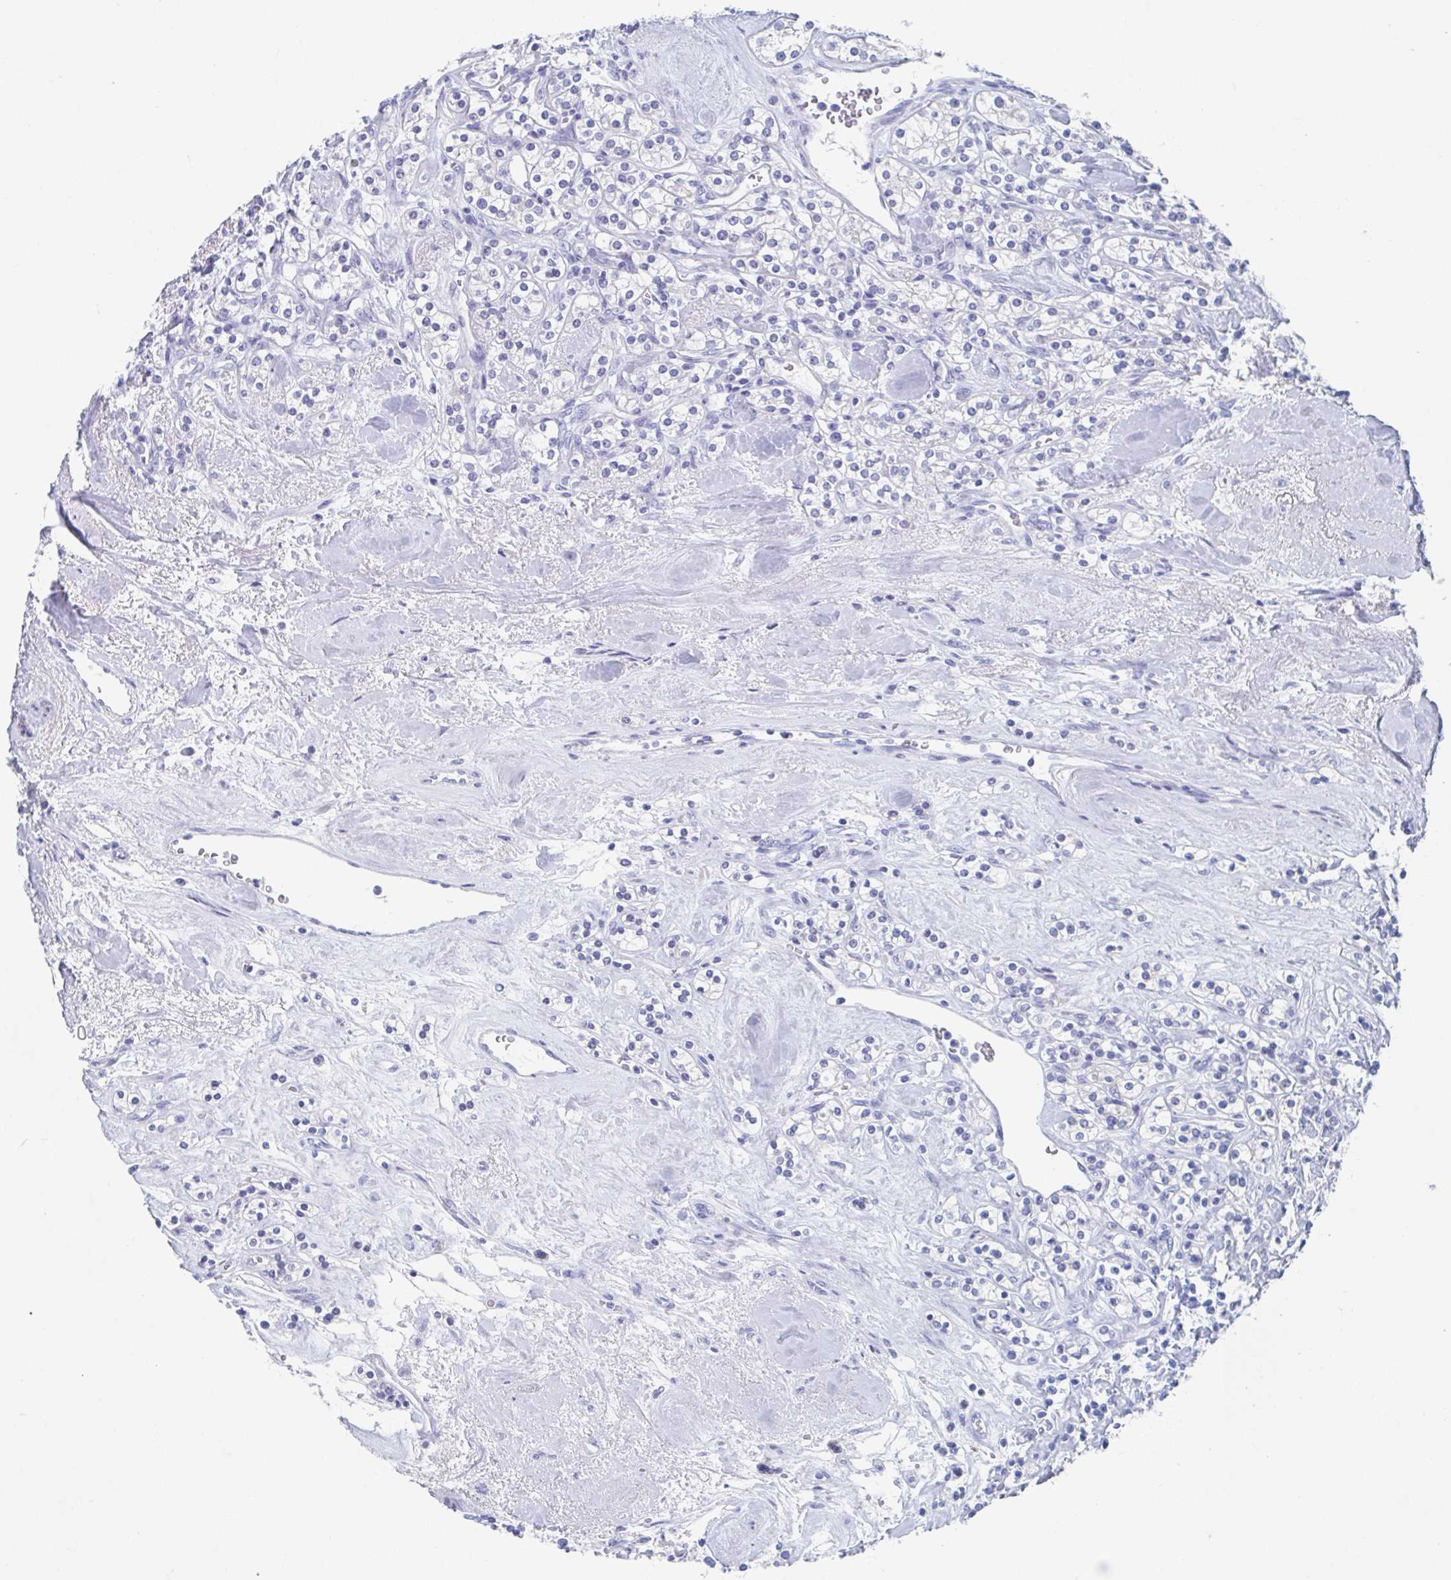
{"staining": {"intensity": "negative", "quantity": "none", "location": "none"}, "tissue": "renal cancer", "cell_type": "Tumor cells", "image_type": "cancer", "snomed": [{"axis": "morphology", "description": "Adenocarcinoma, NOS"}, {"axis": "topography", "description": "Kidney"}], "caption": "Renal adenocarcinoma was stained to show a protein in brown. There is no significant positivity in tumor cells. The staining was performed using DAB to visualize the protein expression in brown, while the nuclei were stained in blue with hematoxylin (Magnification: 20x).", "gene": "C10orf53", "patient": {"sex": "male", "age": 77}}